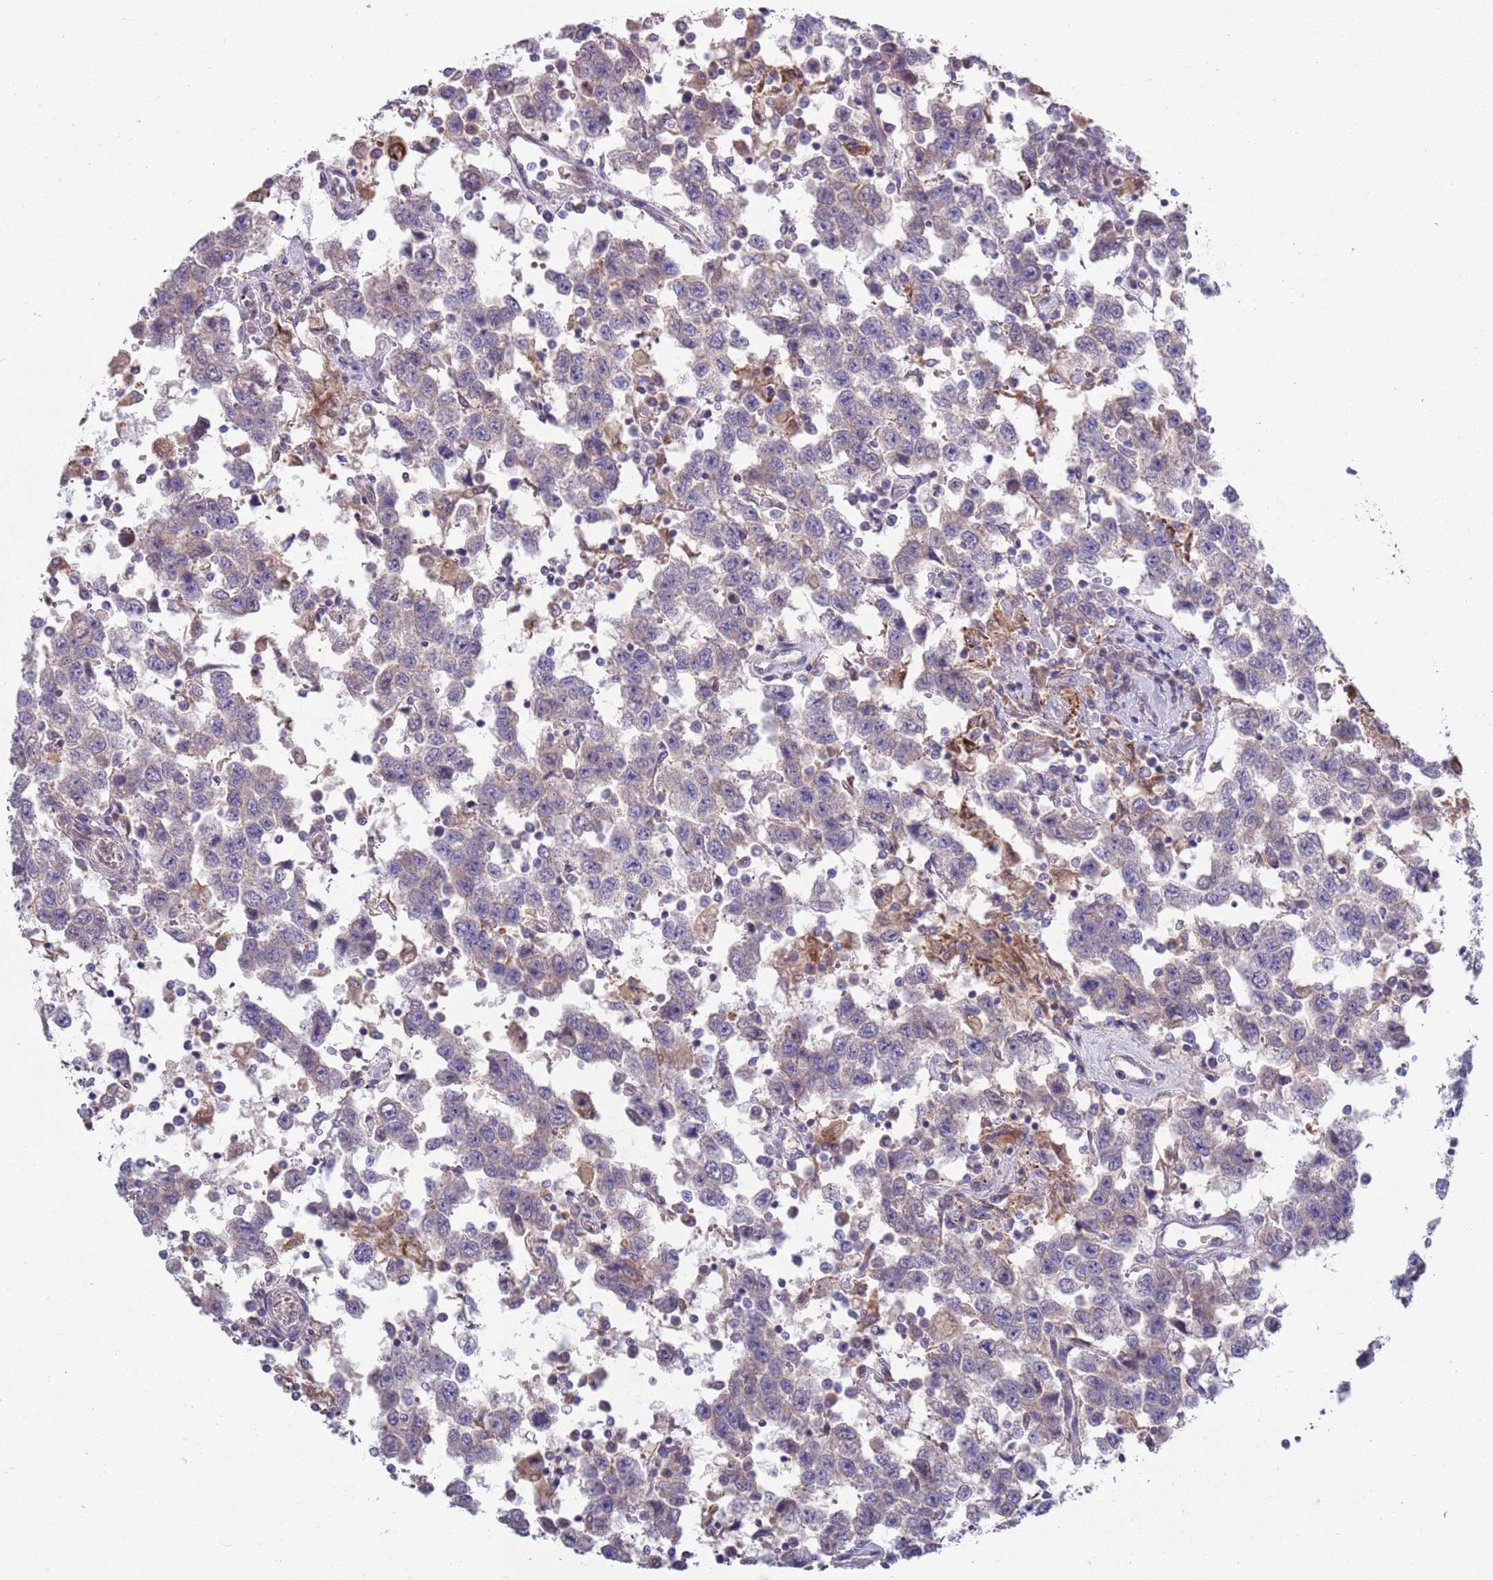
{"staining": {"intensity": "negative", "quantity": "none", "location": "none"}, "tissue": "testis cancer", "cell_type": "Tumor cells", "image_type": "cancer", "snomed": [{"axis": "morphology", "description": "Seminoma, NOS"}, {"axis": "topography", "description": "Testis"}], "caption": "This histopathology image is of testis cancer stained with IHC to label a protein in brown with the nuclei are counter-stained blue. There is no staining in tumor cells.", "gene": "TYW1", "patient": {"sex": "male", "age": 41}}